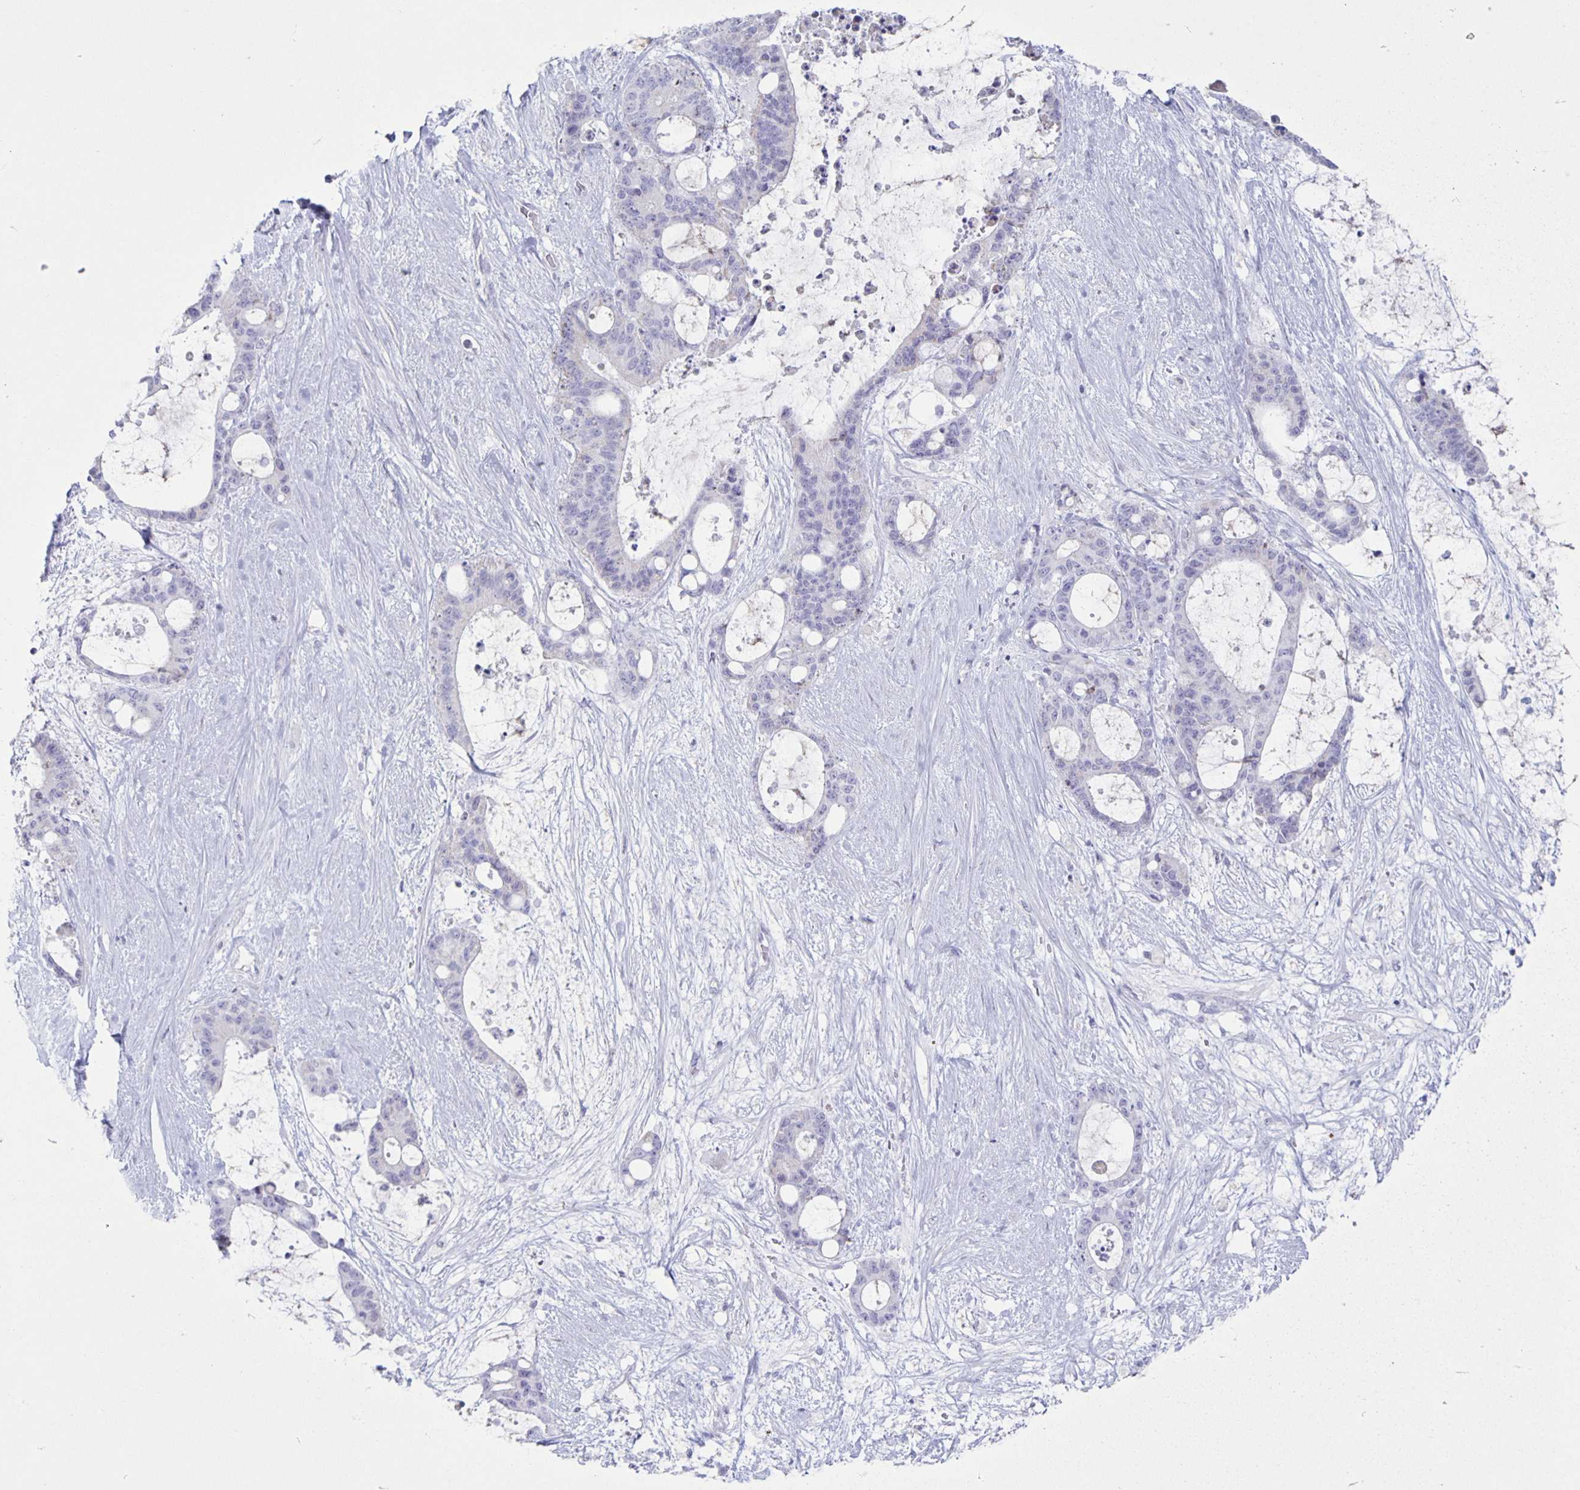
{"staining": {"intensity": "negative", "quantity": "none", "location": "none"}, "tissue": "liver cancer", "cell_type": "Tumor cells", "image_type": "cancer", "snomed": [{"axis": "morphology", "description": "Normal tissue, NOS"}, {"axis": "morphology", "description": "Cholangiocarcinoma"}, {"axis": "topography", "description": "Liver"}, {"axis": "topography", "description": "Peripheral nerve tissue"}], "caption": "DAB immunohistochemical staining of human liver cancer exhibits no significant expression in tumor cells.", "gene": "CT45A5", "patient": {"sex": "female", "age": 73}}